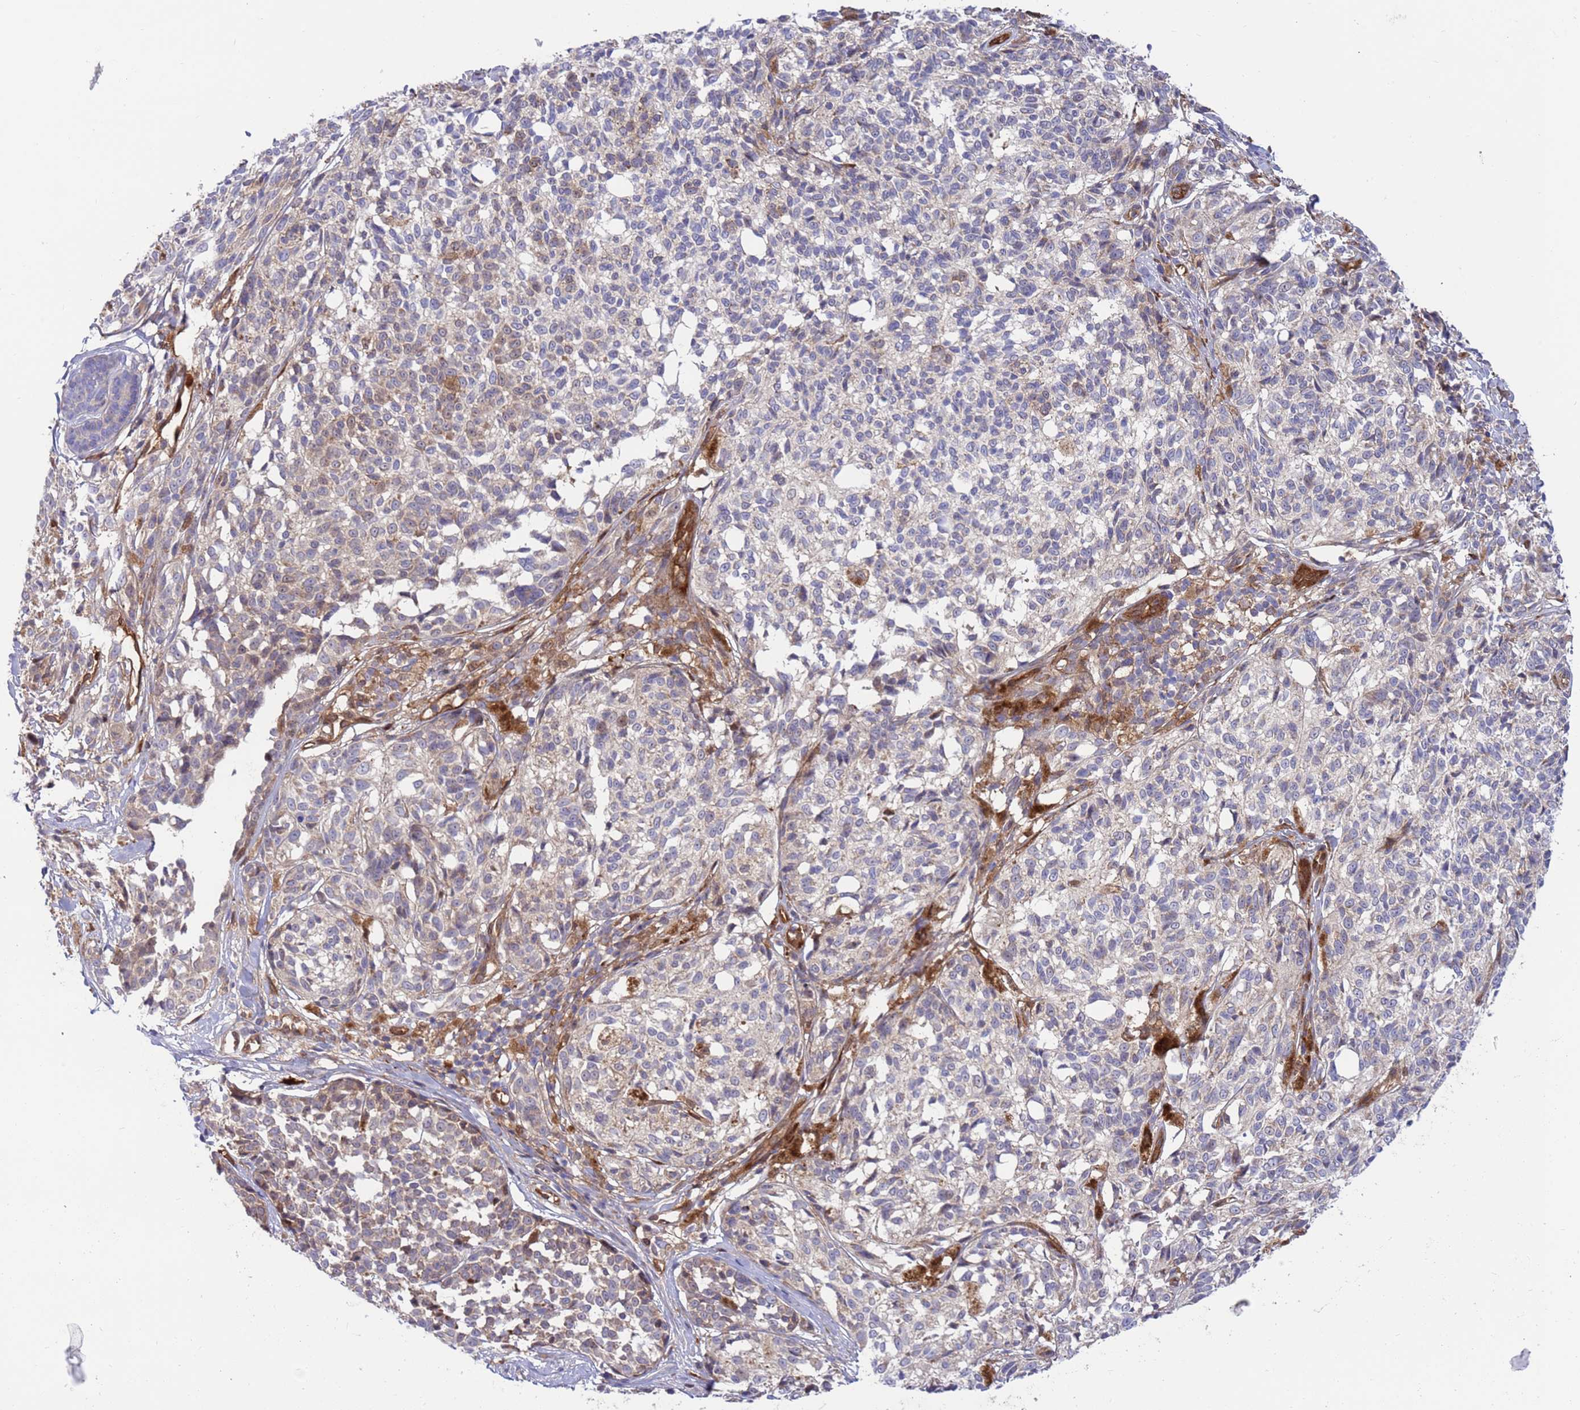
{"staining": {"intensity": "negative", "quantity": "none", "location": "none"}, "tissue": "melanoma", "cell_type": "Tumor cells", "image_type": "cancer", "snomed": [{"axis": "morphology", "description": "Malignant melanoma, NOS"}, {"axis": "topography", "description": "Skin of upper extremity"}], "caption": "IHC of human malignant melanoma reveals no expression in tumor cells.", "gene": "FOXRED1", "patient": {"sex": "male", "age": 40}}